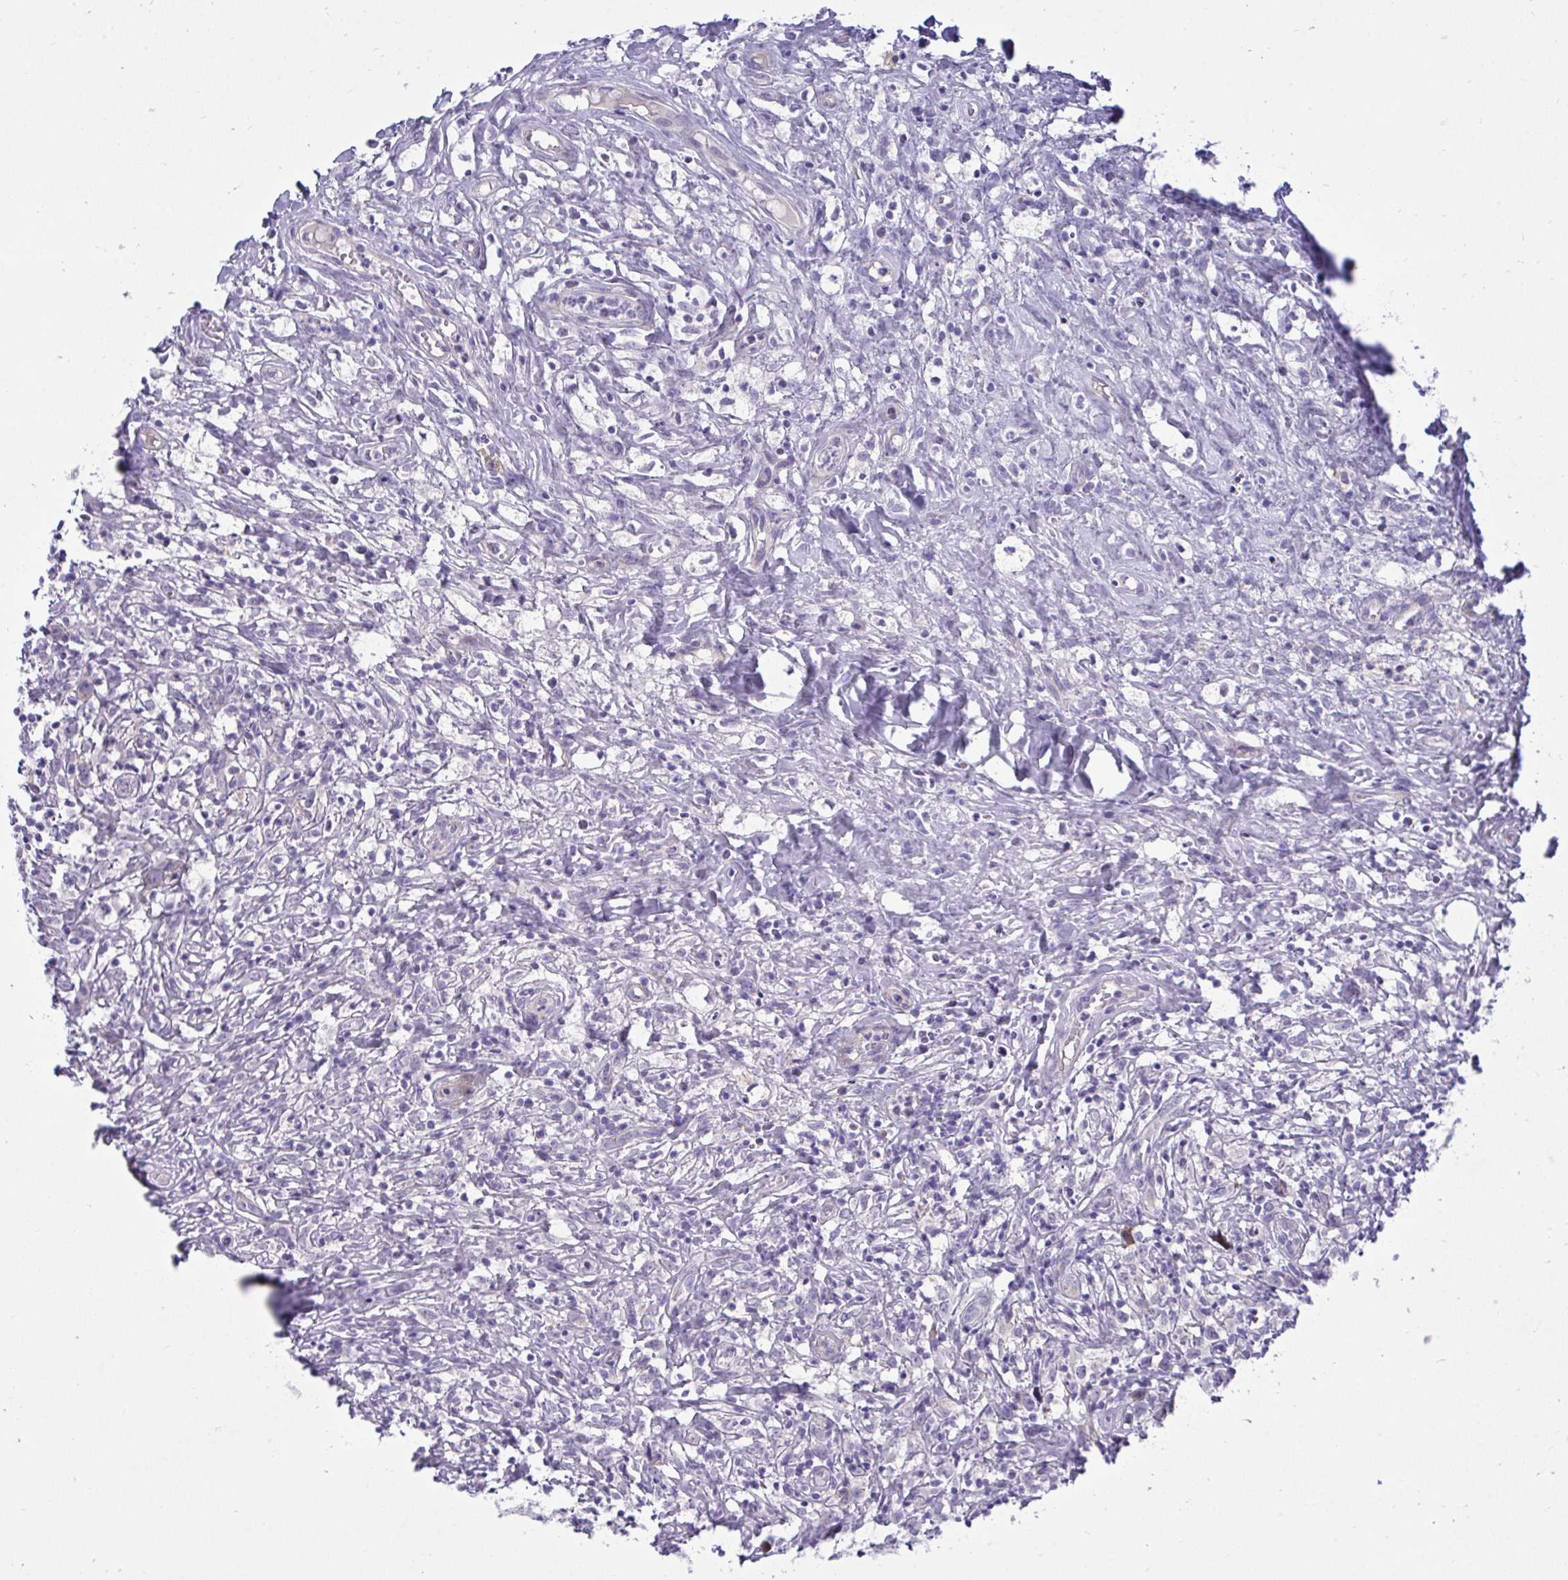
{"staining": {"intensity": "negative", "quantity": "none", "location": "none"}, "tissue": "lymphoma", "cell_type": "Tumor cells", "image_type": "cancer", "snomed": [{"axis": "morphology", "description": "Hodgkin's disease, NOS"}, {"axis": "topography", "description": "No Tissue"}], "caption": "Immunohistochemical staining of Hodgkin's disease displays no significant expression in tumor cells. The staining was performed using DAB (3,3'-diaminobenzidine) to visualize the protein expression in brown, while the nuclei were stained in blue with hematoxylin (Magnification: 20x).", "gene": "MED9", "patient": {"sex": "female", "age": 21}}